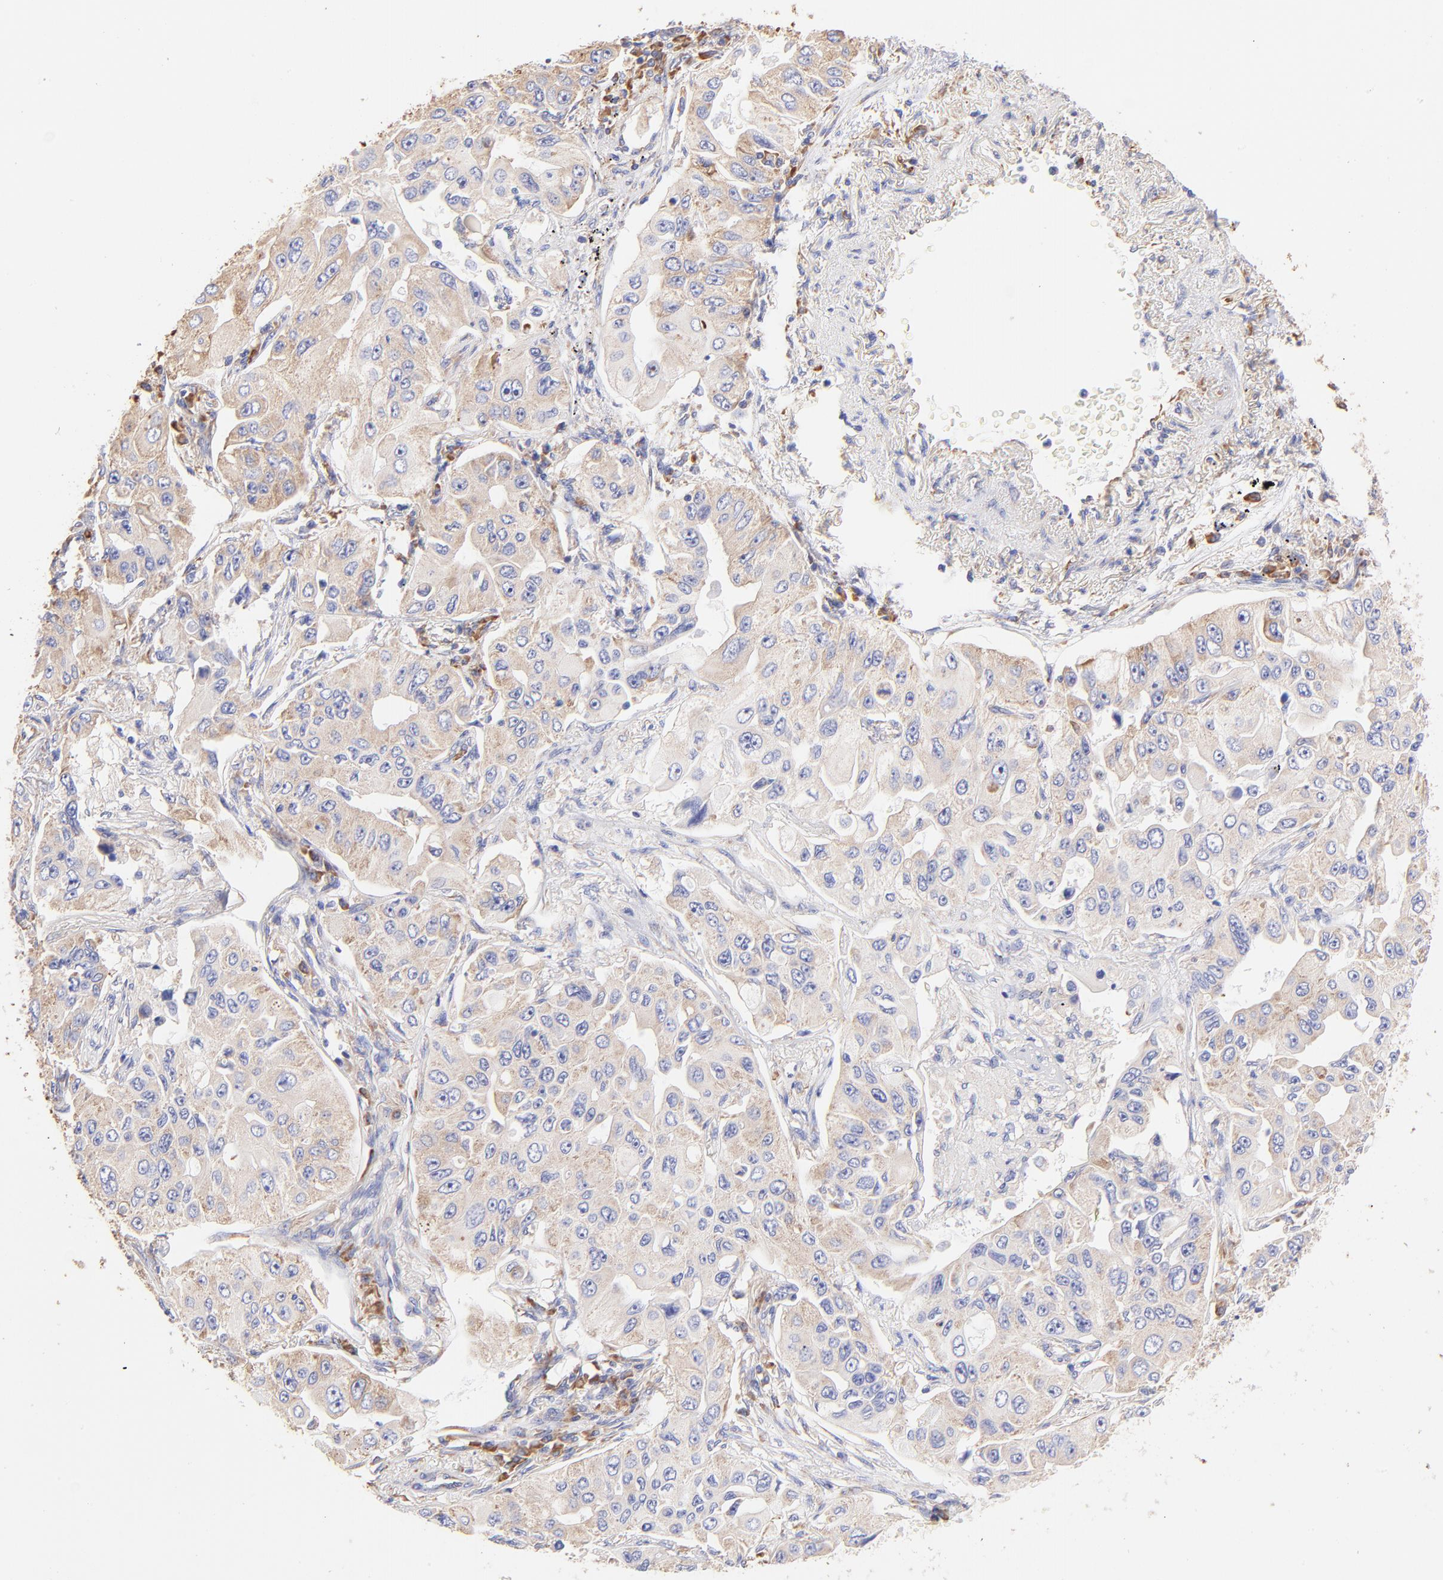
{"staining": {"intensity": "moderate", "quantity": "25%-75%", "location": "cytoplasmic/membranous"}, "tissue": "lung cancer", "cell_type": "Tumor cells", "image_type": "cancer", "snomed": [{"axis": "morphology", "description": "Adenocarcinoma, NOS"}, {"axis": "topography", "description": "Lung"}], "caption": "Tumor cells show medium levels of moderate cytoplasmic/membranous staining in about 25%-75% of cells in lung cancer.", "gene": "RPL30", "patient": {"sex": "male", "age": 84}}